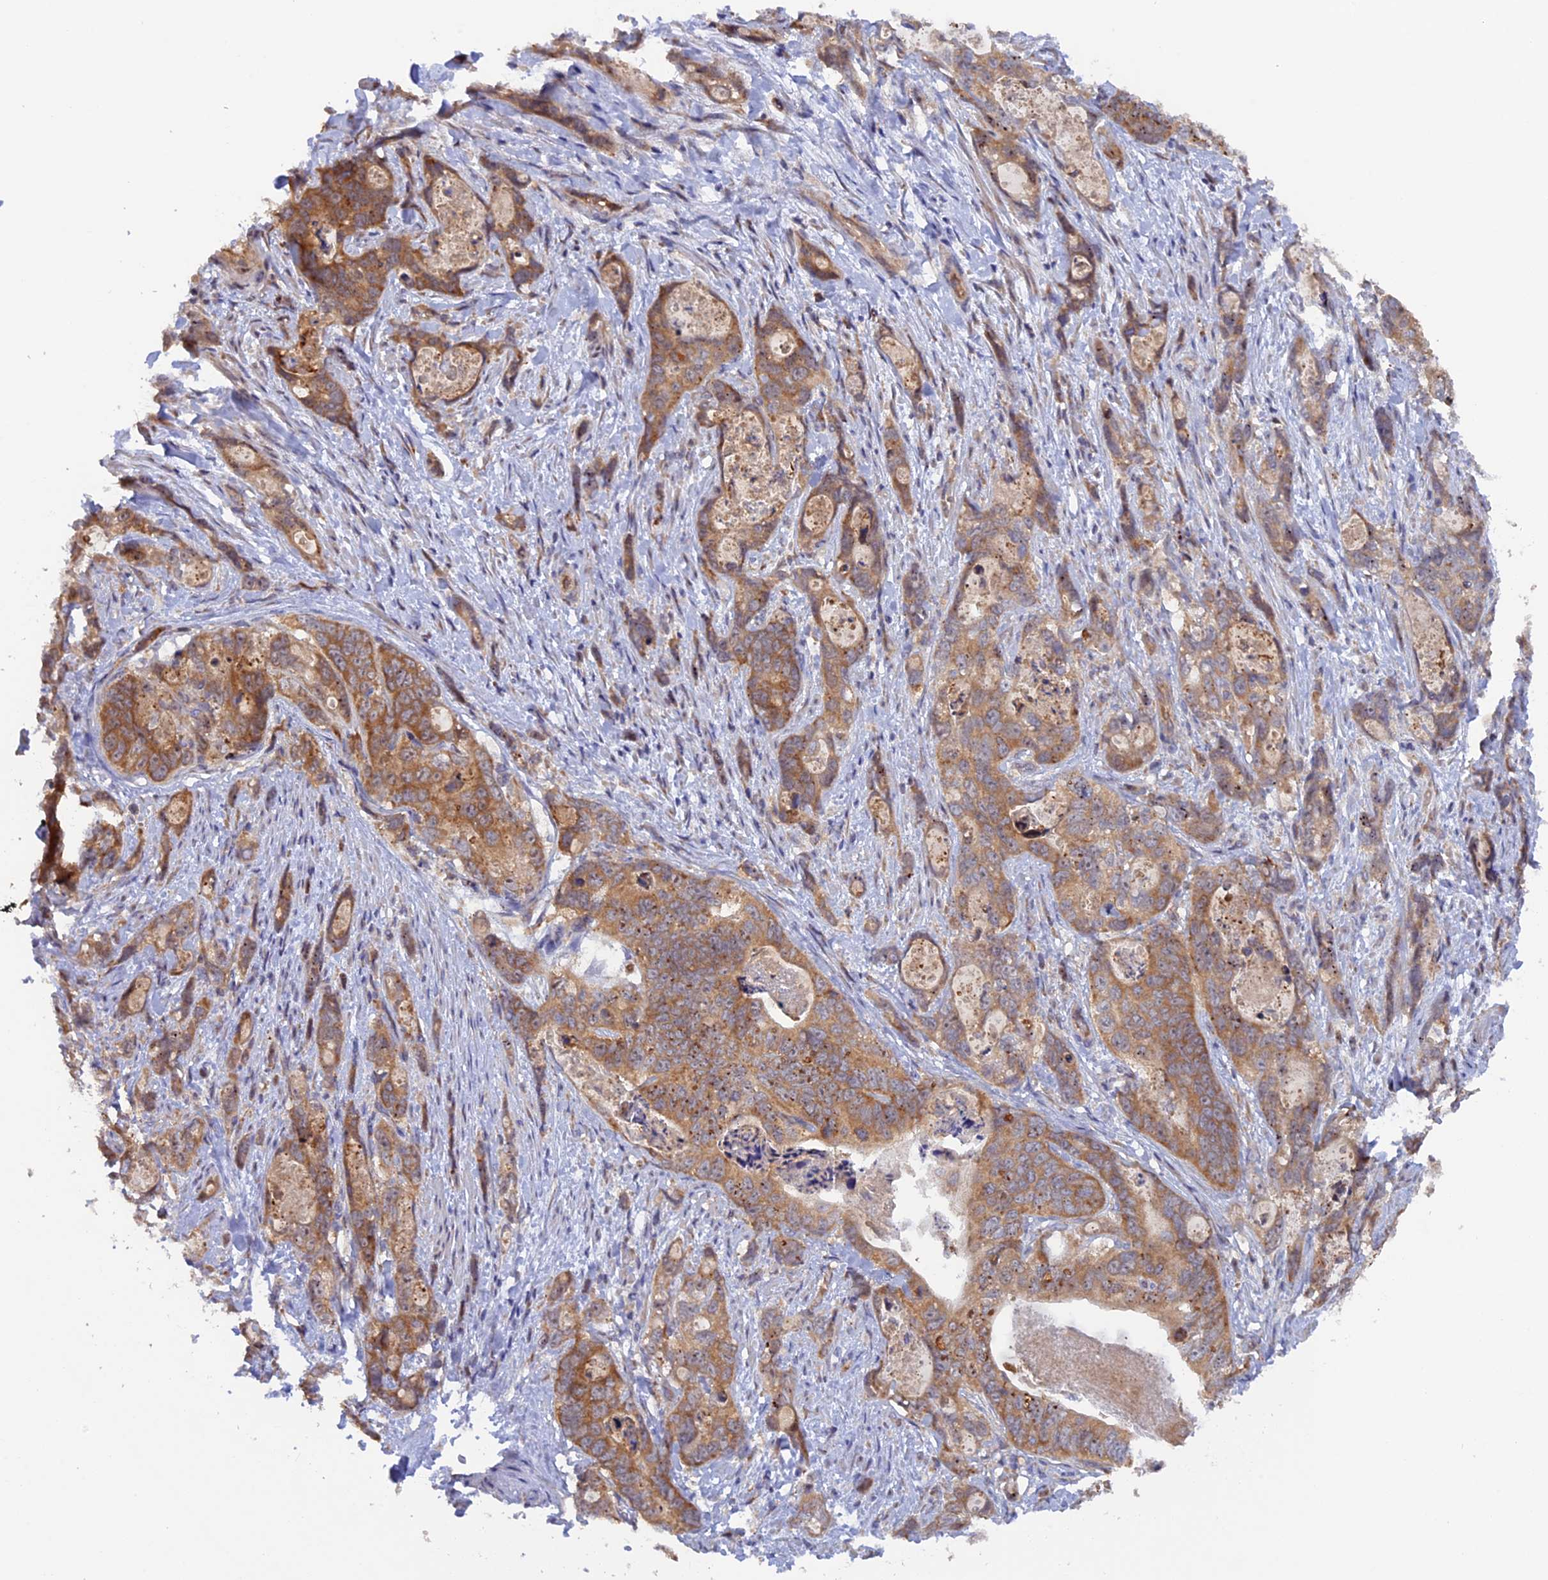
{"staining": {"intensity": "moderate", "quantity": ">75%", "location": "cytoplasmic/membranous"}, "tissue": "stomach cancer", "cell_type": "Tumor cells", "image_type": "cancer", "snomed": [{"axis": "morphology", "description": "Normal tissue, NOS"}, {"axis": "morphology", "description": "Adenocarcinoma, NOS"}, {"axis": "topography", "description": "Stomach"}], "caption": "High-magnification brightfield microscopy of adenocarcinoma (stomach) stained with DAB (3,3'-diaminobenzidine) (brown) and counterstained with hematoxylin (blue). tumor cells exhibit moderate cytoplasmic/membranous positivity is present in approximately>75% of cells. The staining was performed using DAB (3,3'-diaminobenzidine), with brown indicating positive protein expression. Nuclei are stained blue with hematoxylin.", "gene": "FERMT1", "patient": {"sex": "female", "age": 89}}